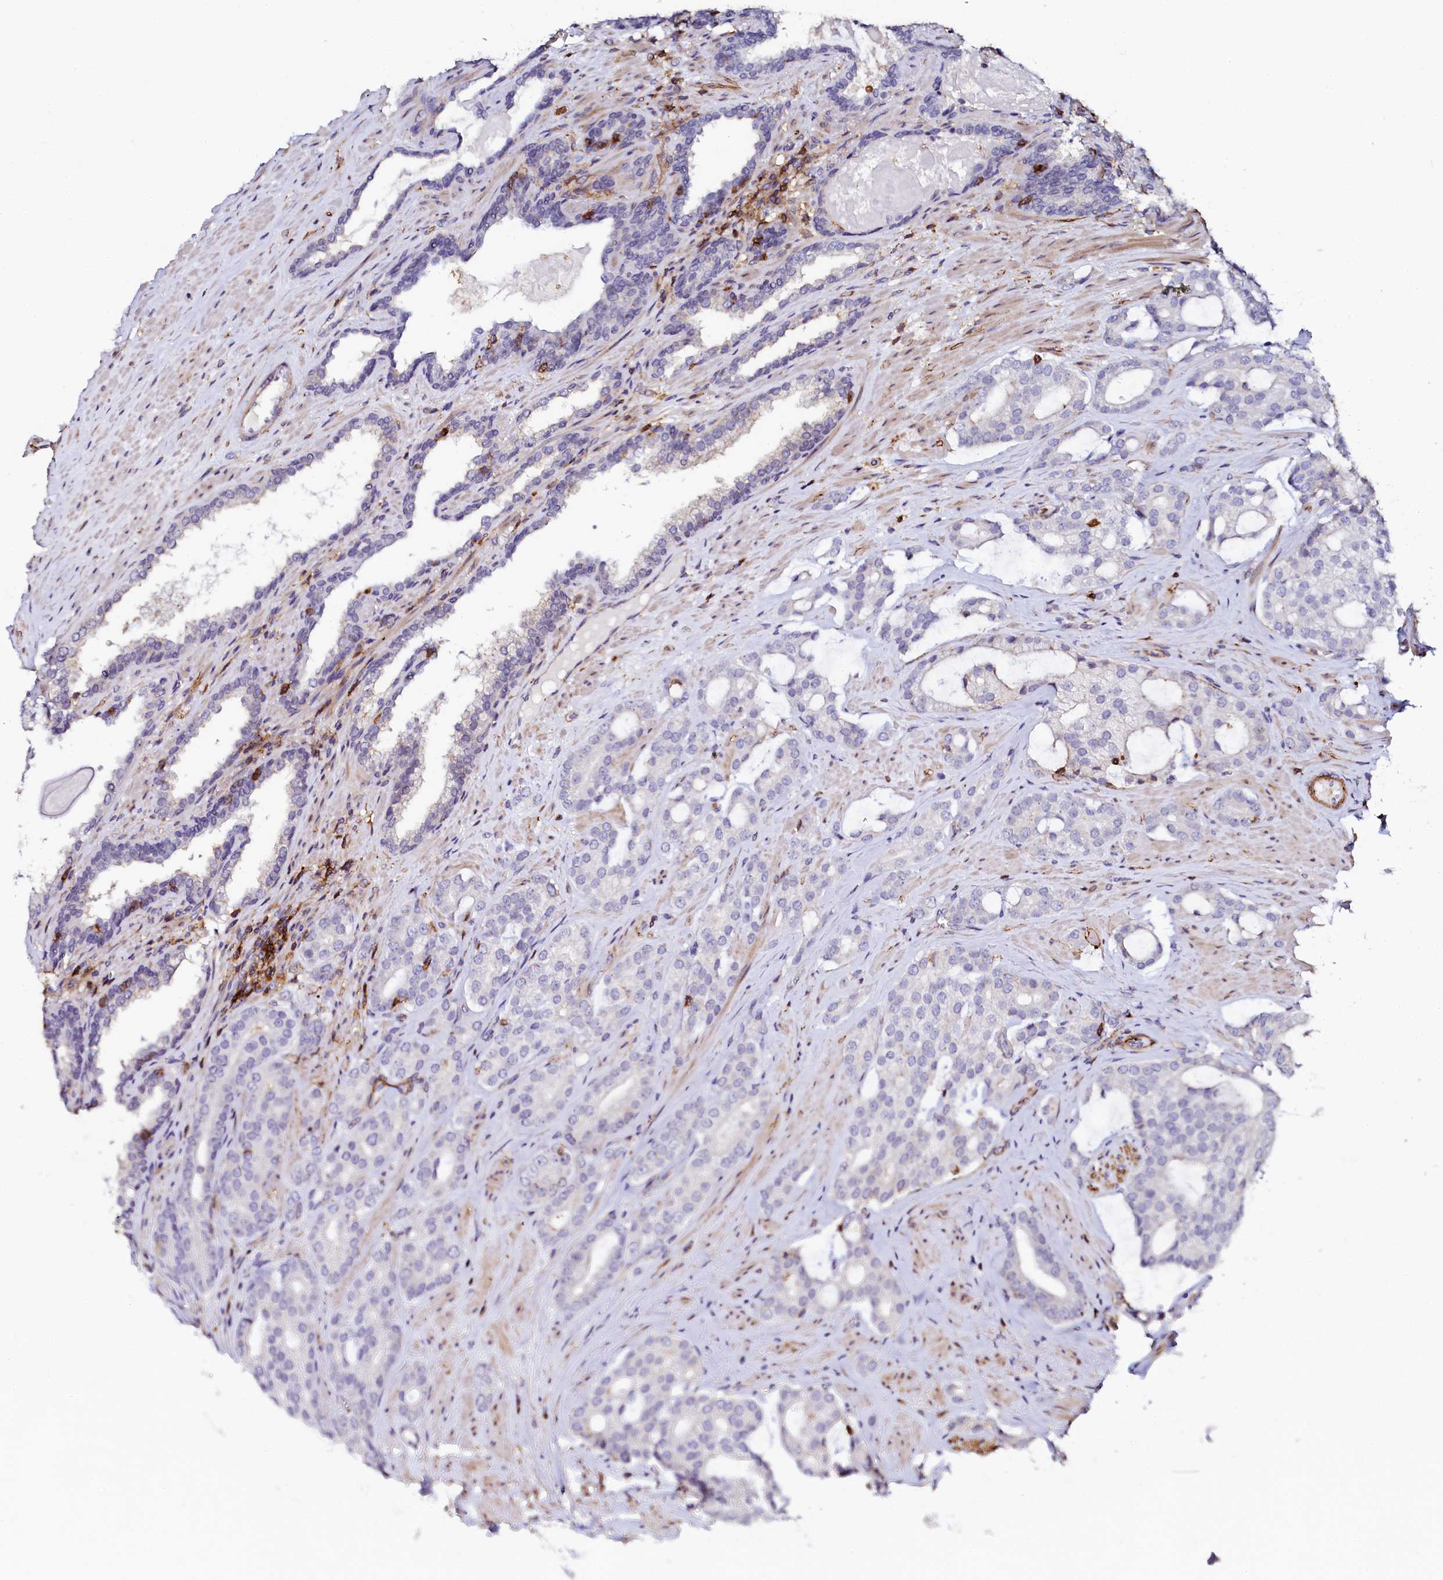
{"staining": {"intensity": "negative", "quantity": "none", "location": "none"}, "tissue": "prostate cancer", "cell_type": "Tumor cells", "image_type": "cancer", "snomed": [{"axis": "morphology", "description": "Adenocarcinoma, High grade"}, {"axis": "topography", "description": "Prostate"}], "caption": "Immunohistochemistry (IHC) histopathology image of neoplastic tissue: prostate adenocarcinoma (high-grade) stained with DAB displays no significant protein staining in tumor cells.", "gene": "AAAS", "patient": {"sex": "male", "age": 63}}